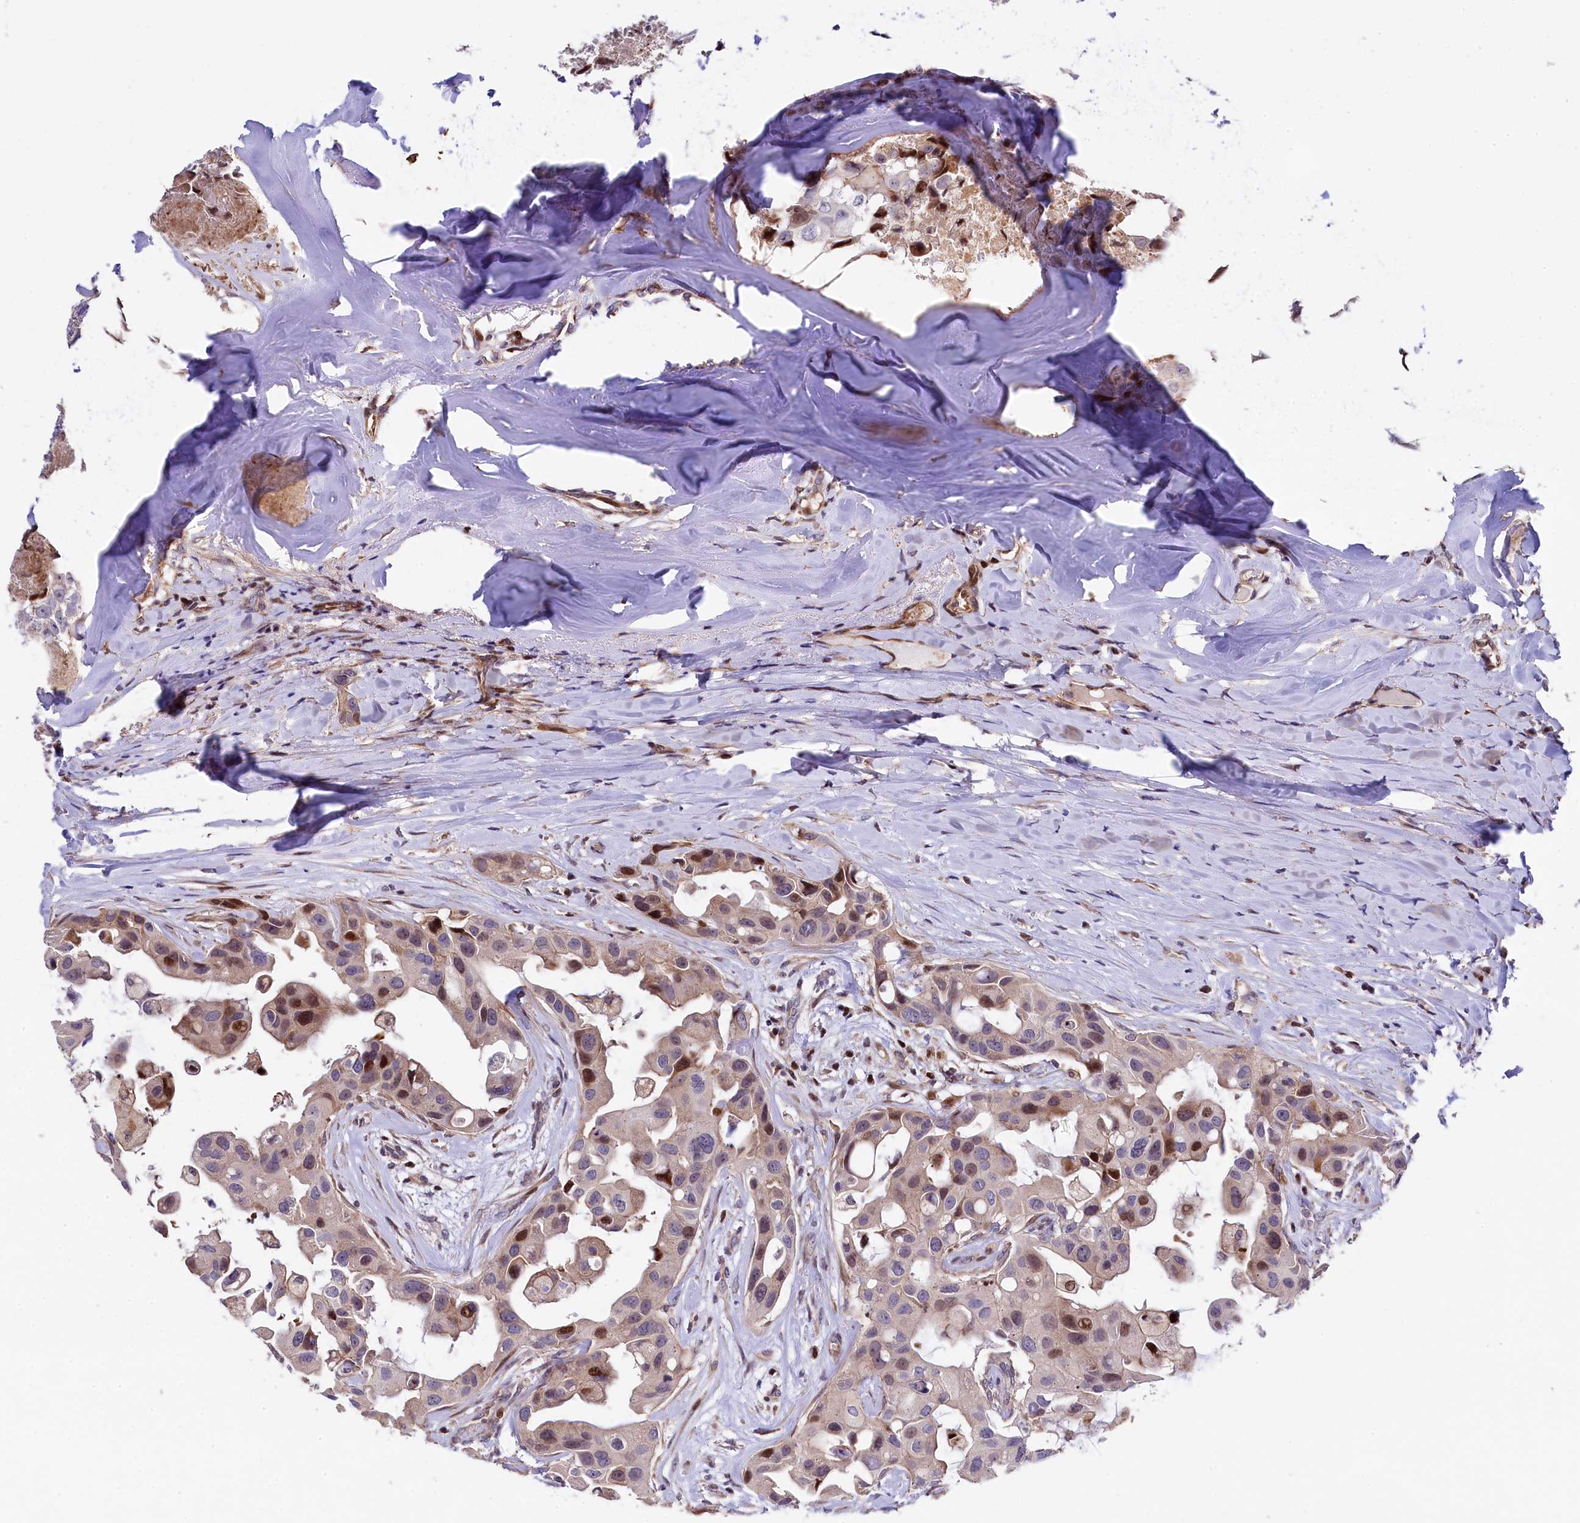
{"staining": {"intensity": "moderate", "quantity": "<25%", "location": "nuclear"}, "tissue": "head and neck cancer", "cell_type": "Tumor cells", "image_type": "cancer", "snomed": [{"axis": "morphology", "description": "Adenocarcinoma, NOS"}, {"axis": "morphology", "description": "Adenocarcinoma, metastatic, NOS"}, {"axis": "topography", "description": "Head-Neck"}], "caption": "Protein expression analysis of human head and neck metastatic adenocarcinoma reveals moderate nuclear positivity in about <25% of tumor cells.", "gene": "TGDS", "patient": {"sex": "male", "age": 75}}